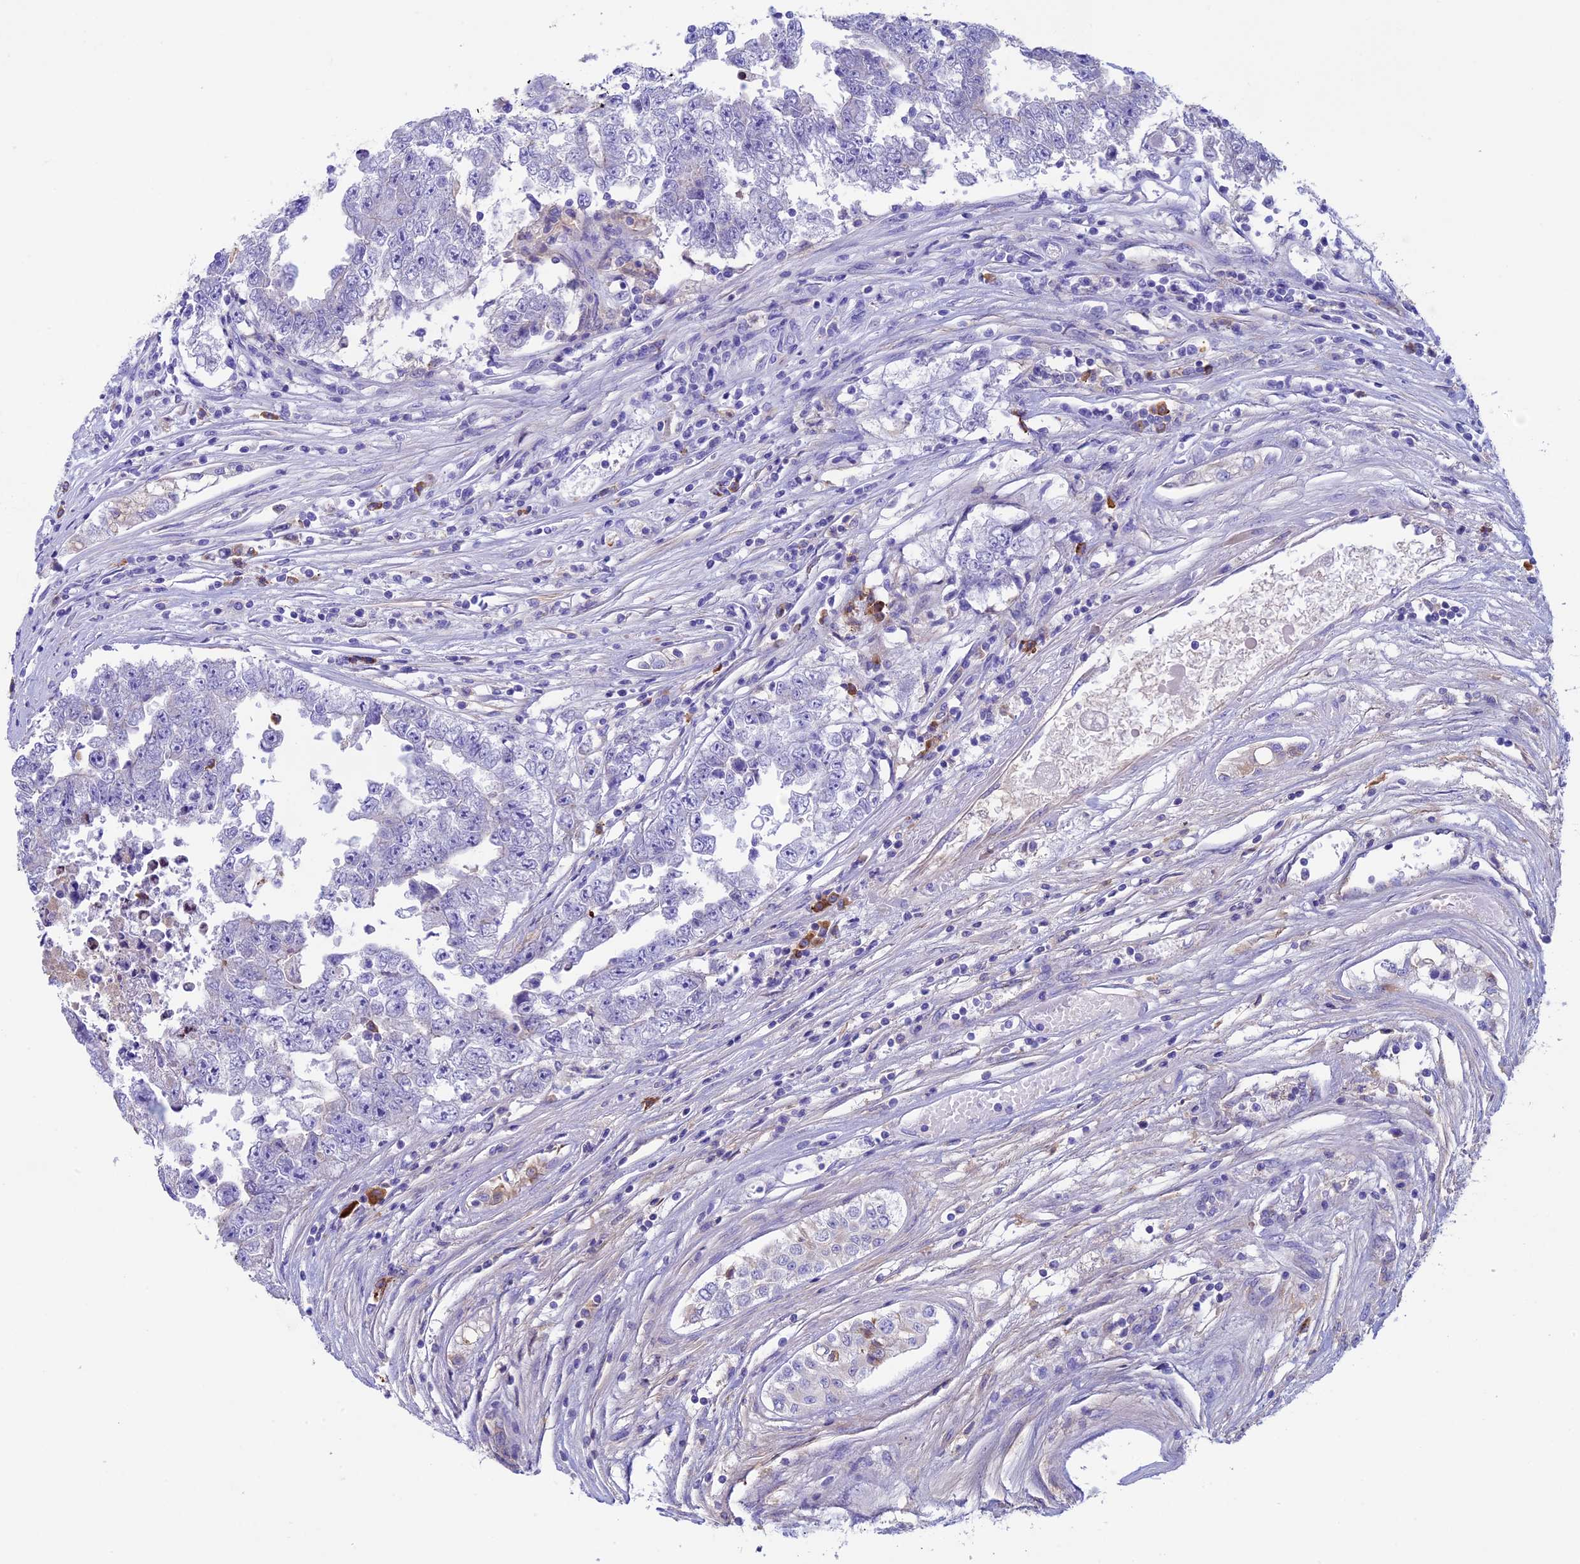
{"staining": {"intensity": "negative", "quantity": "none", "location": "none"}, "tissue": "testis cancer", "cell_type": "Tumor cells", "image_type": "cancer", "snomed": [{"axis": "morphology", "description": "Carcinoma, Embryonal, NOS"}, {"axis": "topography", "description": "Testis"}], "caption": "This is an IHC photomicrograph of embryonal carcinoma (testis). There is no positivity in tumor cells.", "gene": "IGSF6", "patient": {"sex": "male", "age": 25}}